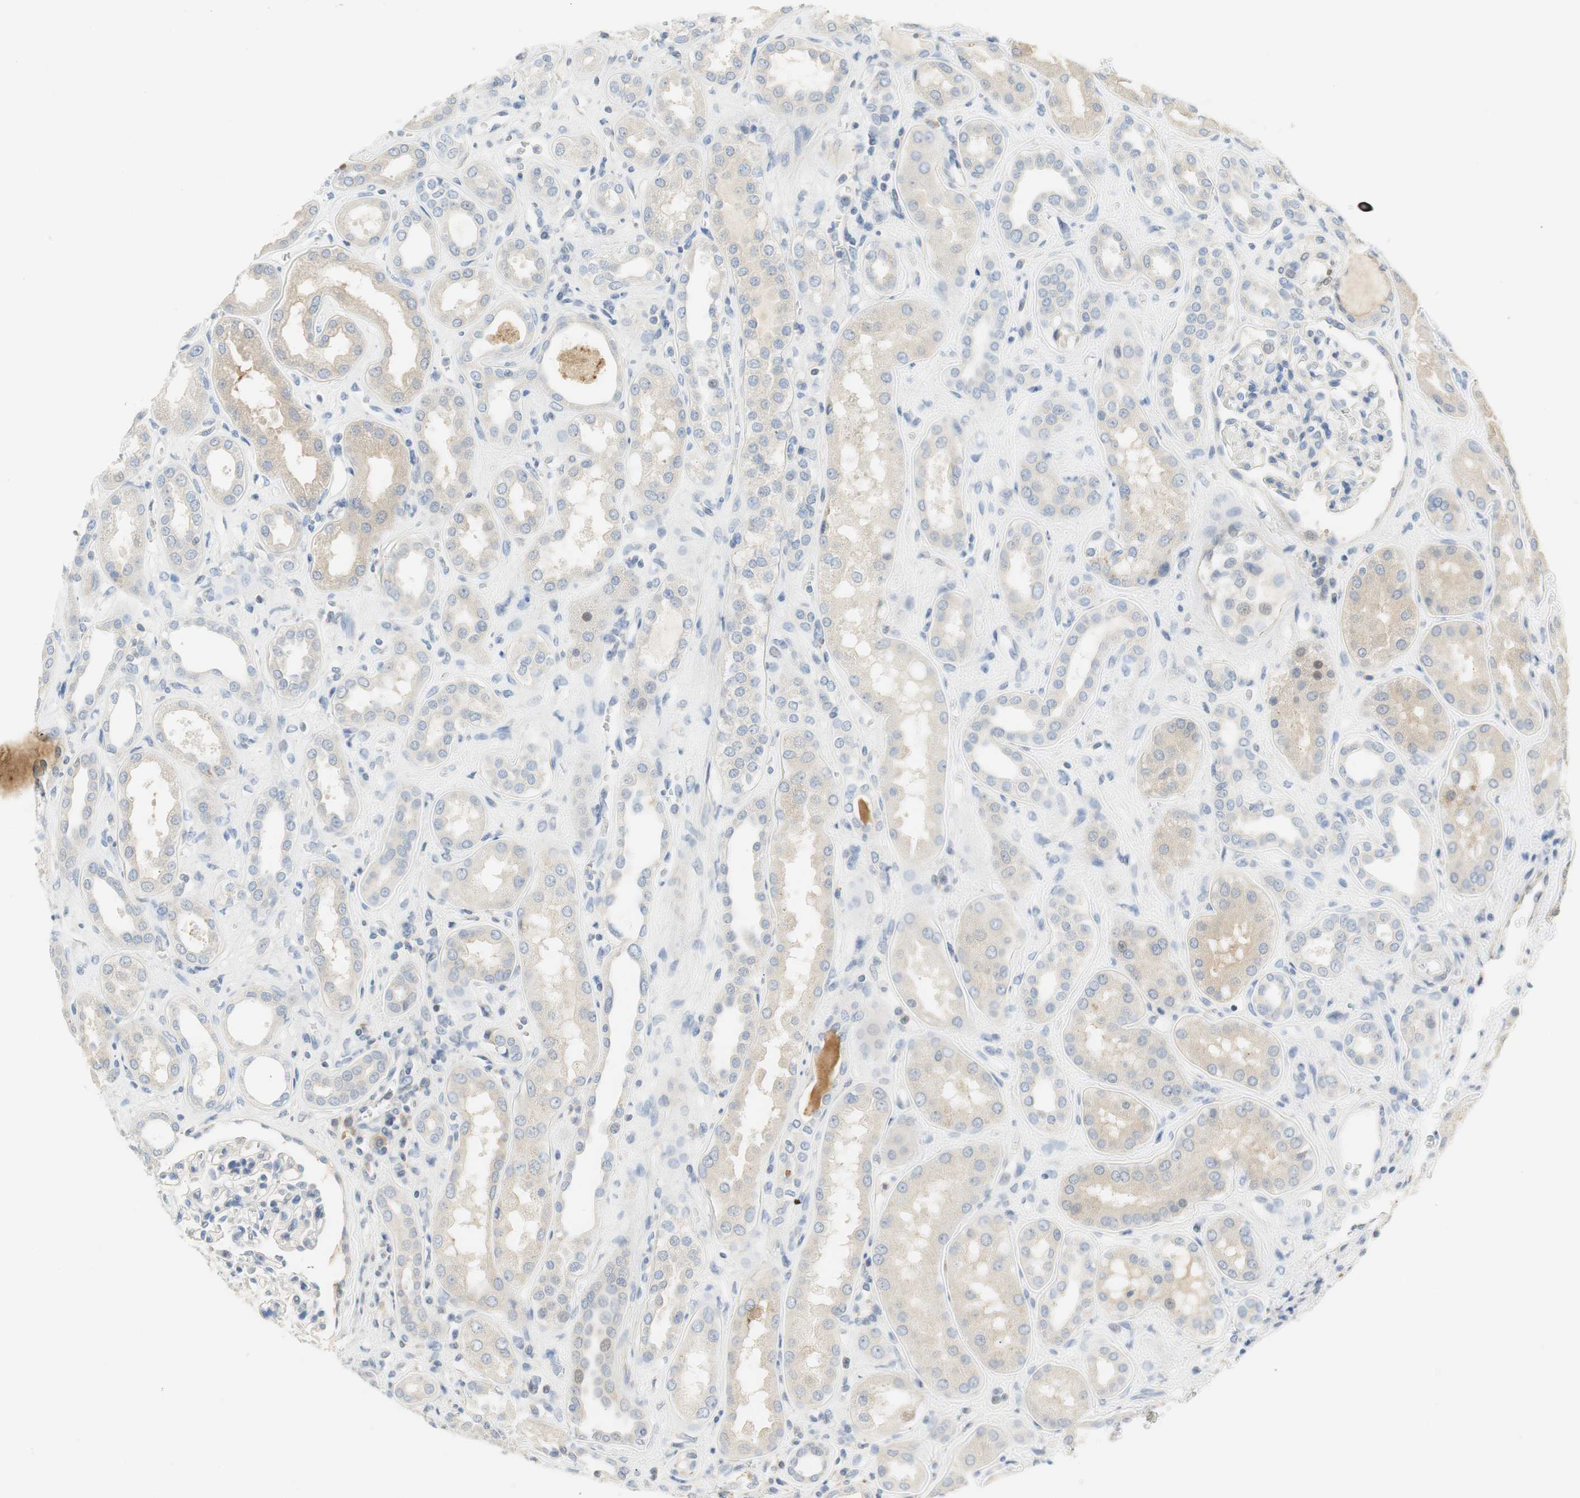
{"staining": {"intensity": "negative", "quantity": "none", "location": "none"}, "tissue": "kidney", "cell_type": "Cells in glomeruli", "image_type": "normal", "snomed": [{"axis": "morphology", "description": "Normal tissue, NOS"}, {"axis": "topography", "description": "Kidney"}], "caption": "The immunohistochemistry image has no significant staining in cells in glomeruli of kidney.", "gene": "CCM2L", "patient": {"sex": "male", "age": 59}}